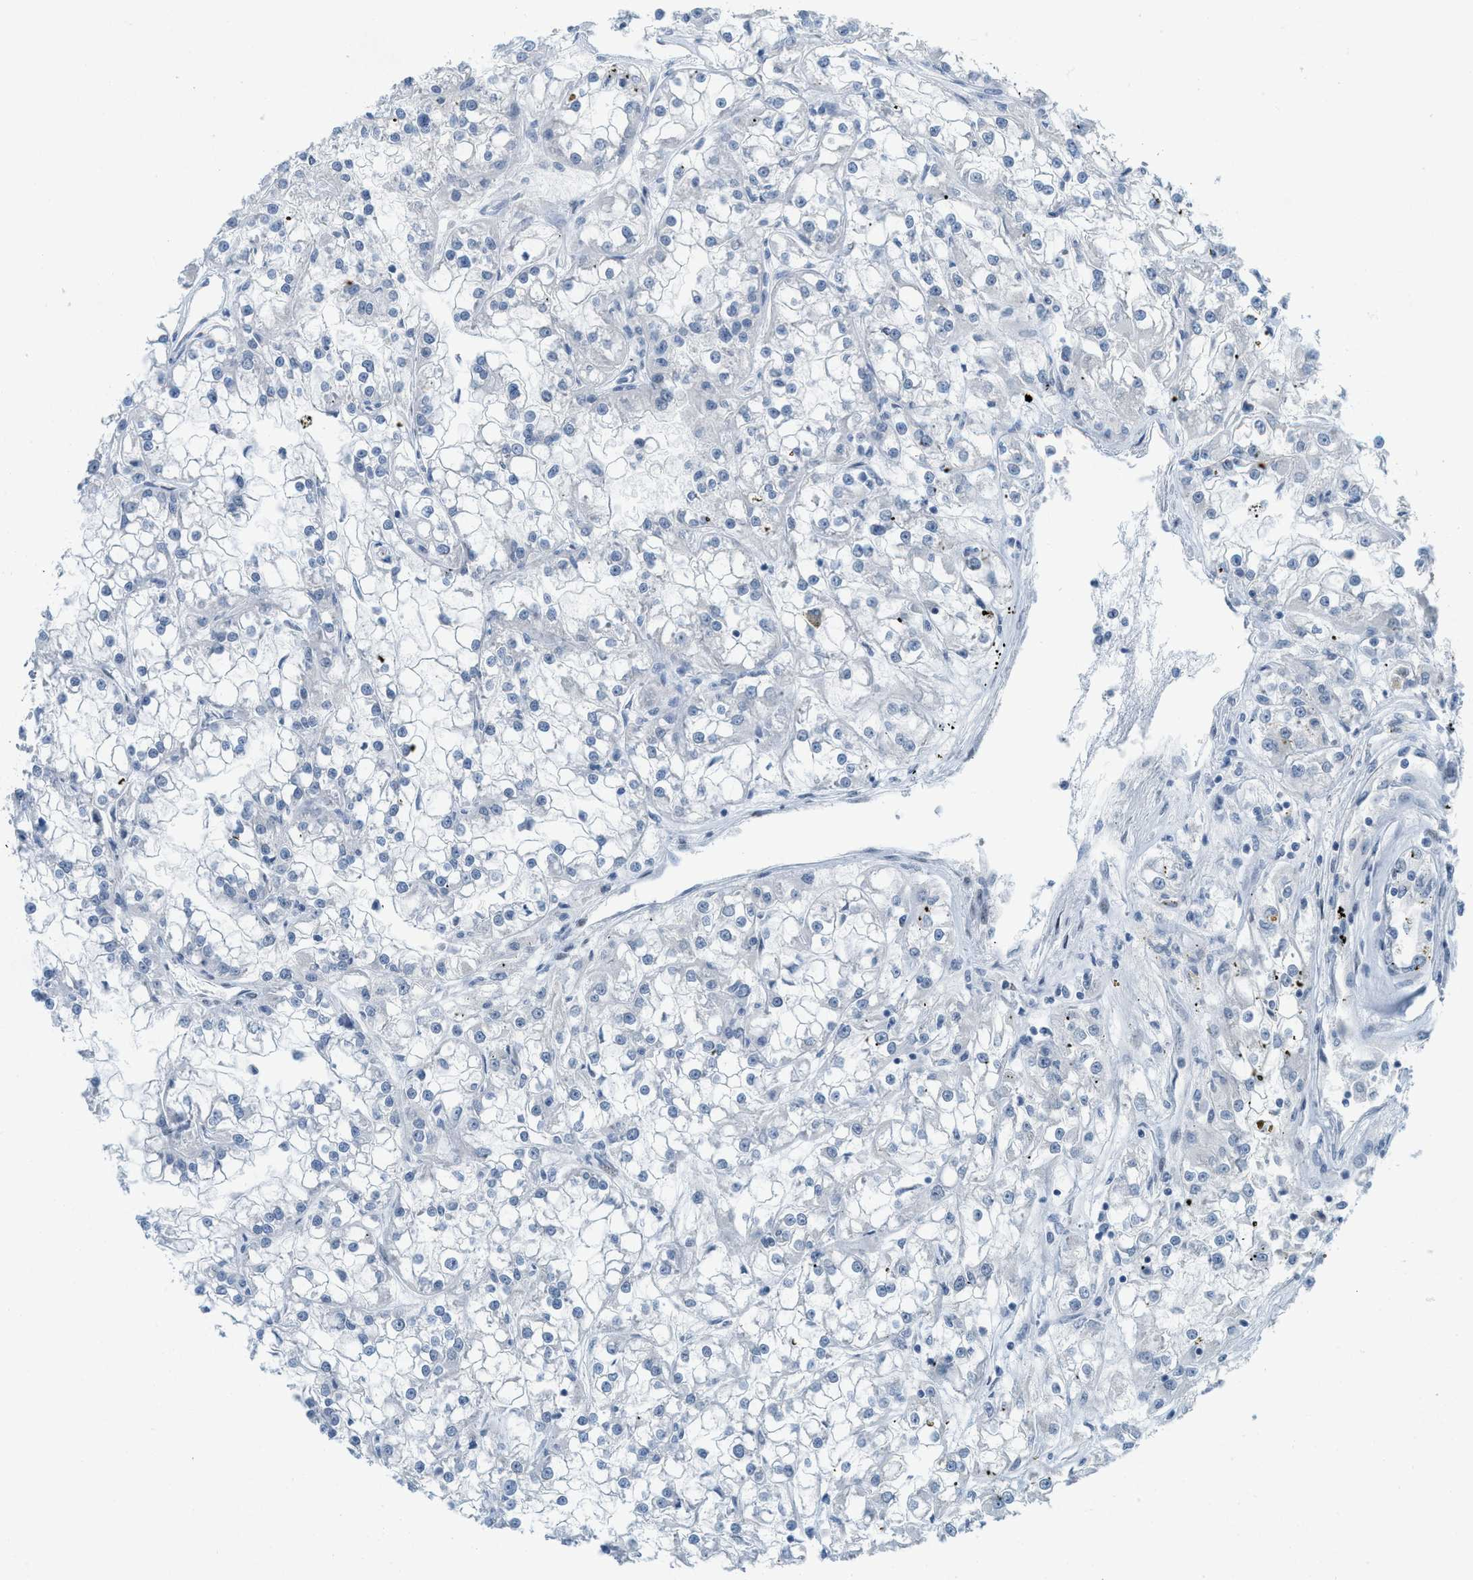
{"staining": {"intensity": "negative", "quantity": "none", "location": "none"}, "tissue": "renal cancer", "cell_type": "Tumor cells", "image_type": "cancer", "snomed": [{"axis": "morphology", "description": "Adenocarcinoma, NOS"}, {"axis": "topography", "description": "Kidney"}], "caption": "Immunohistochemical staining of renal cancer (adenocarcinoma) demonstrates no significant staining in tumor cells.", "gene": "PBX1", "patient": {"sex": "female", "age": 52}}